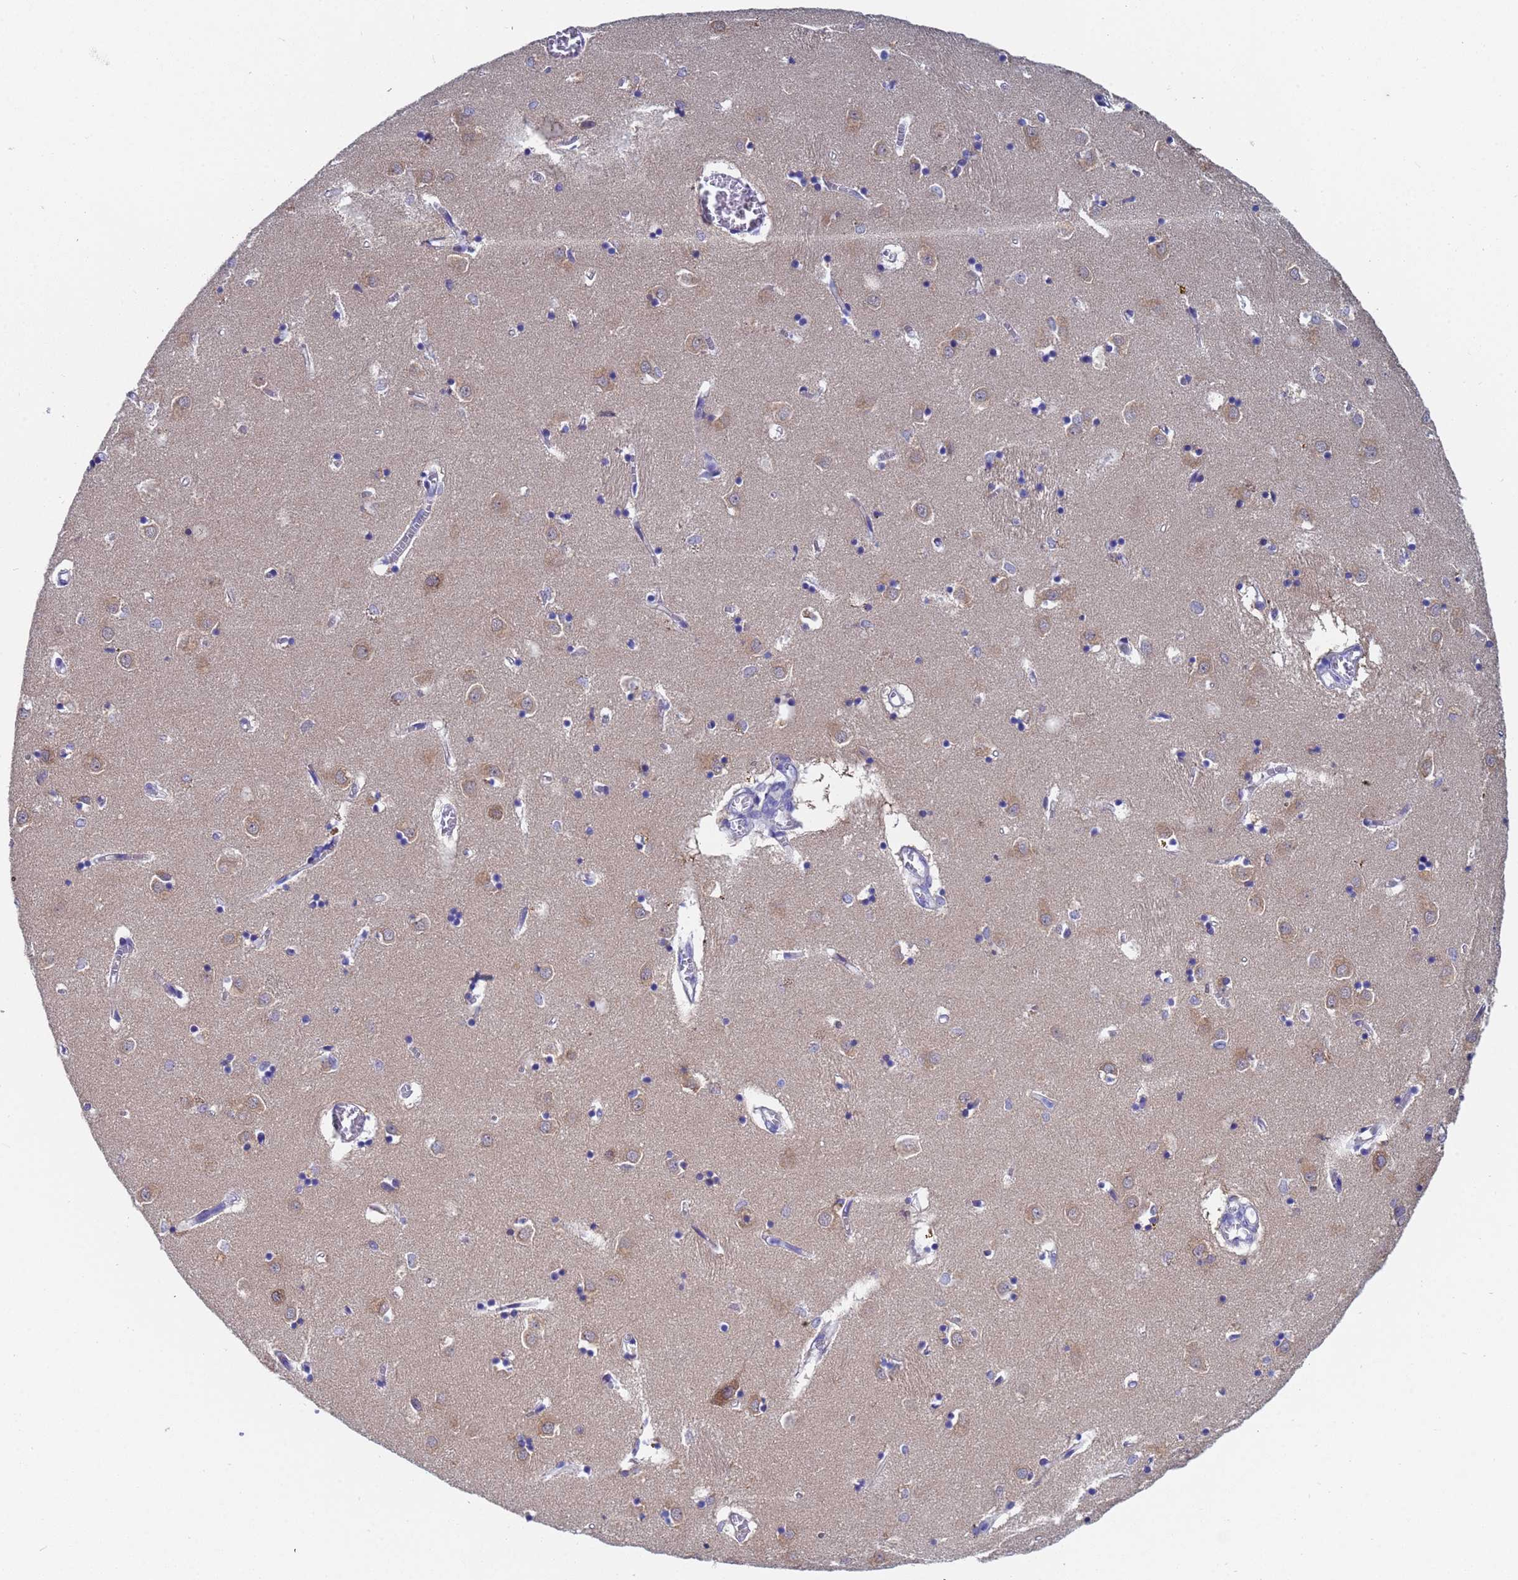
{"staining": {"intensity": "negative", "quantity": "none", "location": "none"}, "tissue": "caudate", "cell_type": "Glial cells", "image_type": "normal", "snomed": [{"axis": "morphology", "description": "Normal tissue, NOS"}, {"axis": "topography", "description": "Lateral ventricle wall"}], "caption": "DAB immunohistochemical staining of benign caudate reveals no significant positivity in glial cells.", "gene": "UBE2O", "patient": {"sex": "male", "age": 70}}